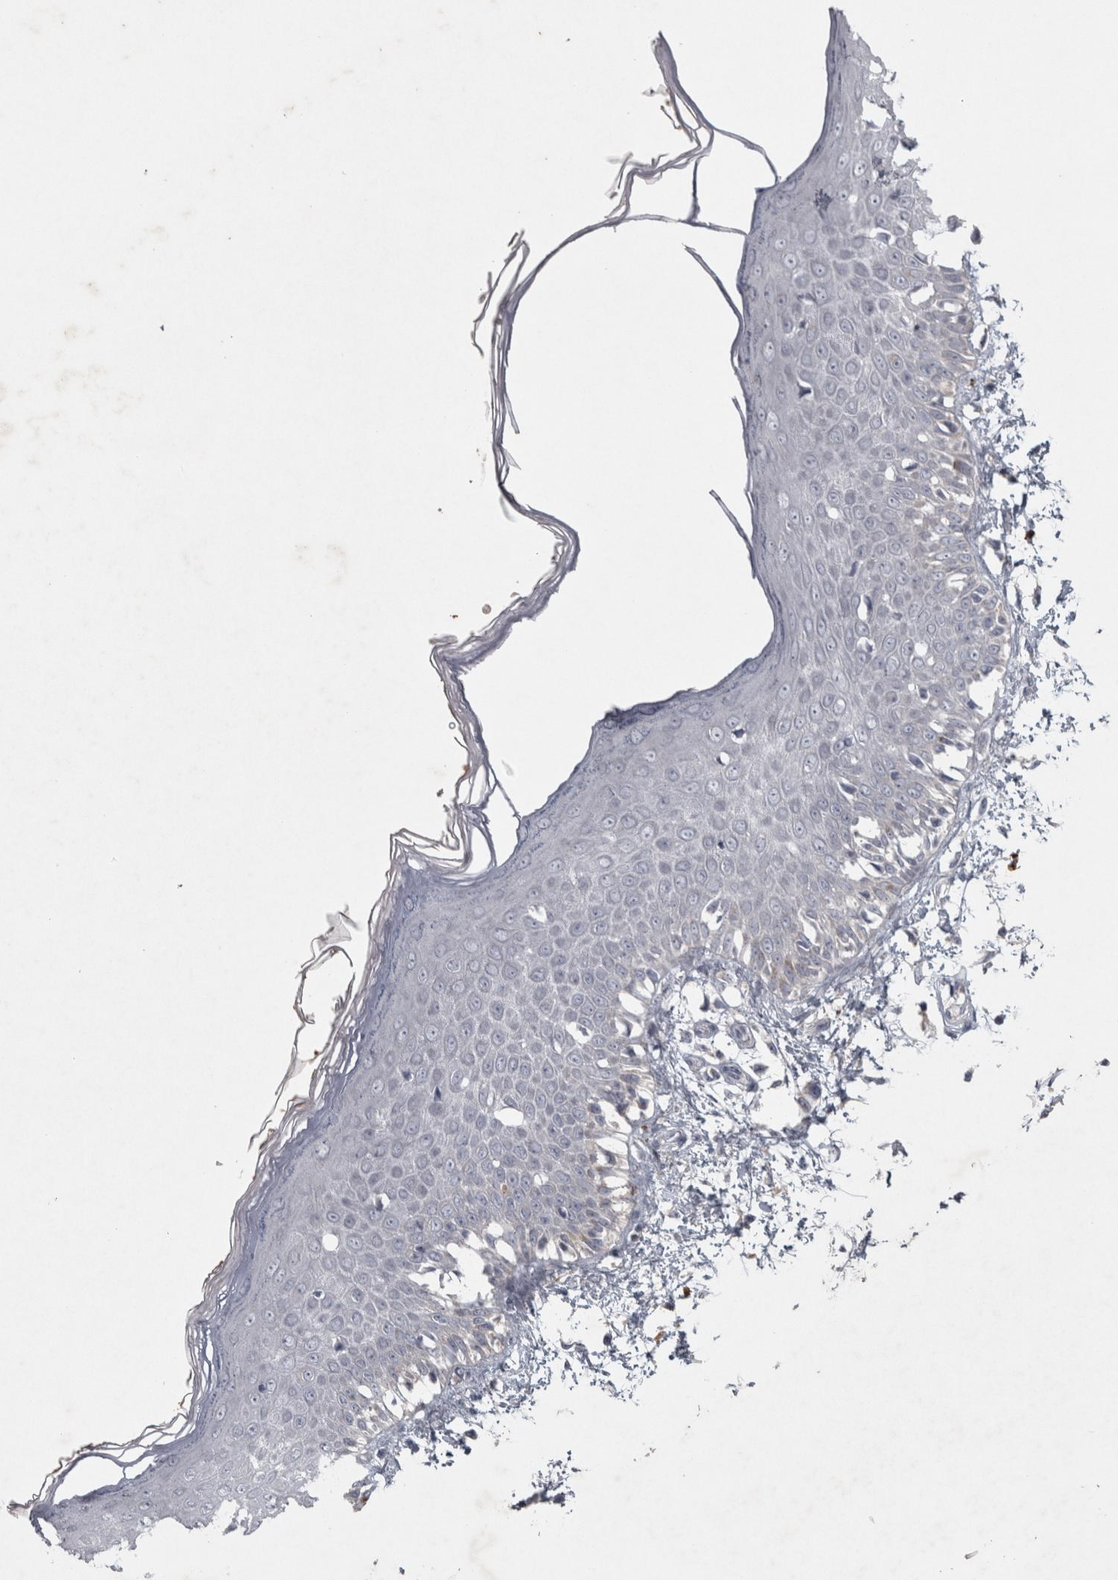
{"staining": {"intensity": "negative", "quantity": "none", "location": "none"}, "tissue": "skin", "cell_type": "Fibroblasts", "image_type": "normal", "snomed": [{"axis": "morphology", "description": "Normal tissue, NOS"}, {"axis": "morphology", "description": "Inflammation, NOS"}, {"axis": "topography", "description": "Skin"}], "caption": "Micrograph shows no significant protein expression in fibroblasts of benign skin.", "gene": "ENPP7", "patient": {"sex": "female", "age": 44}}